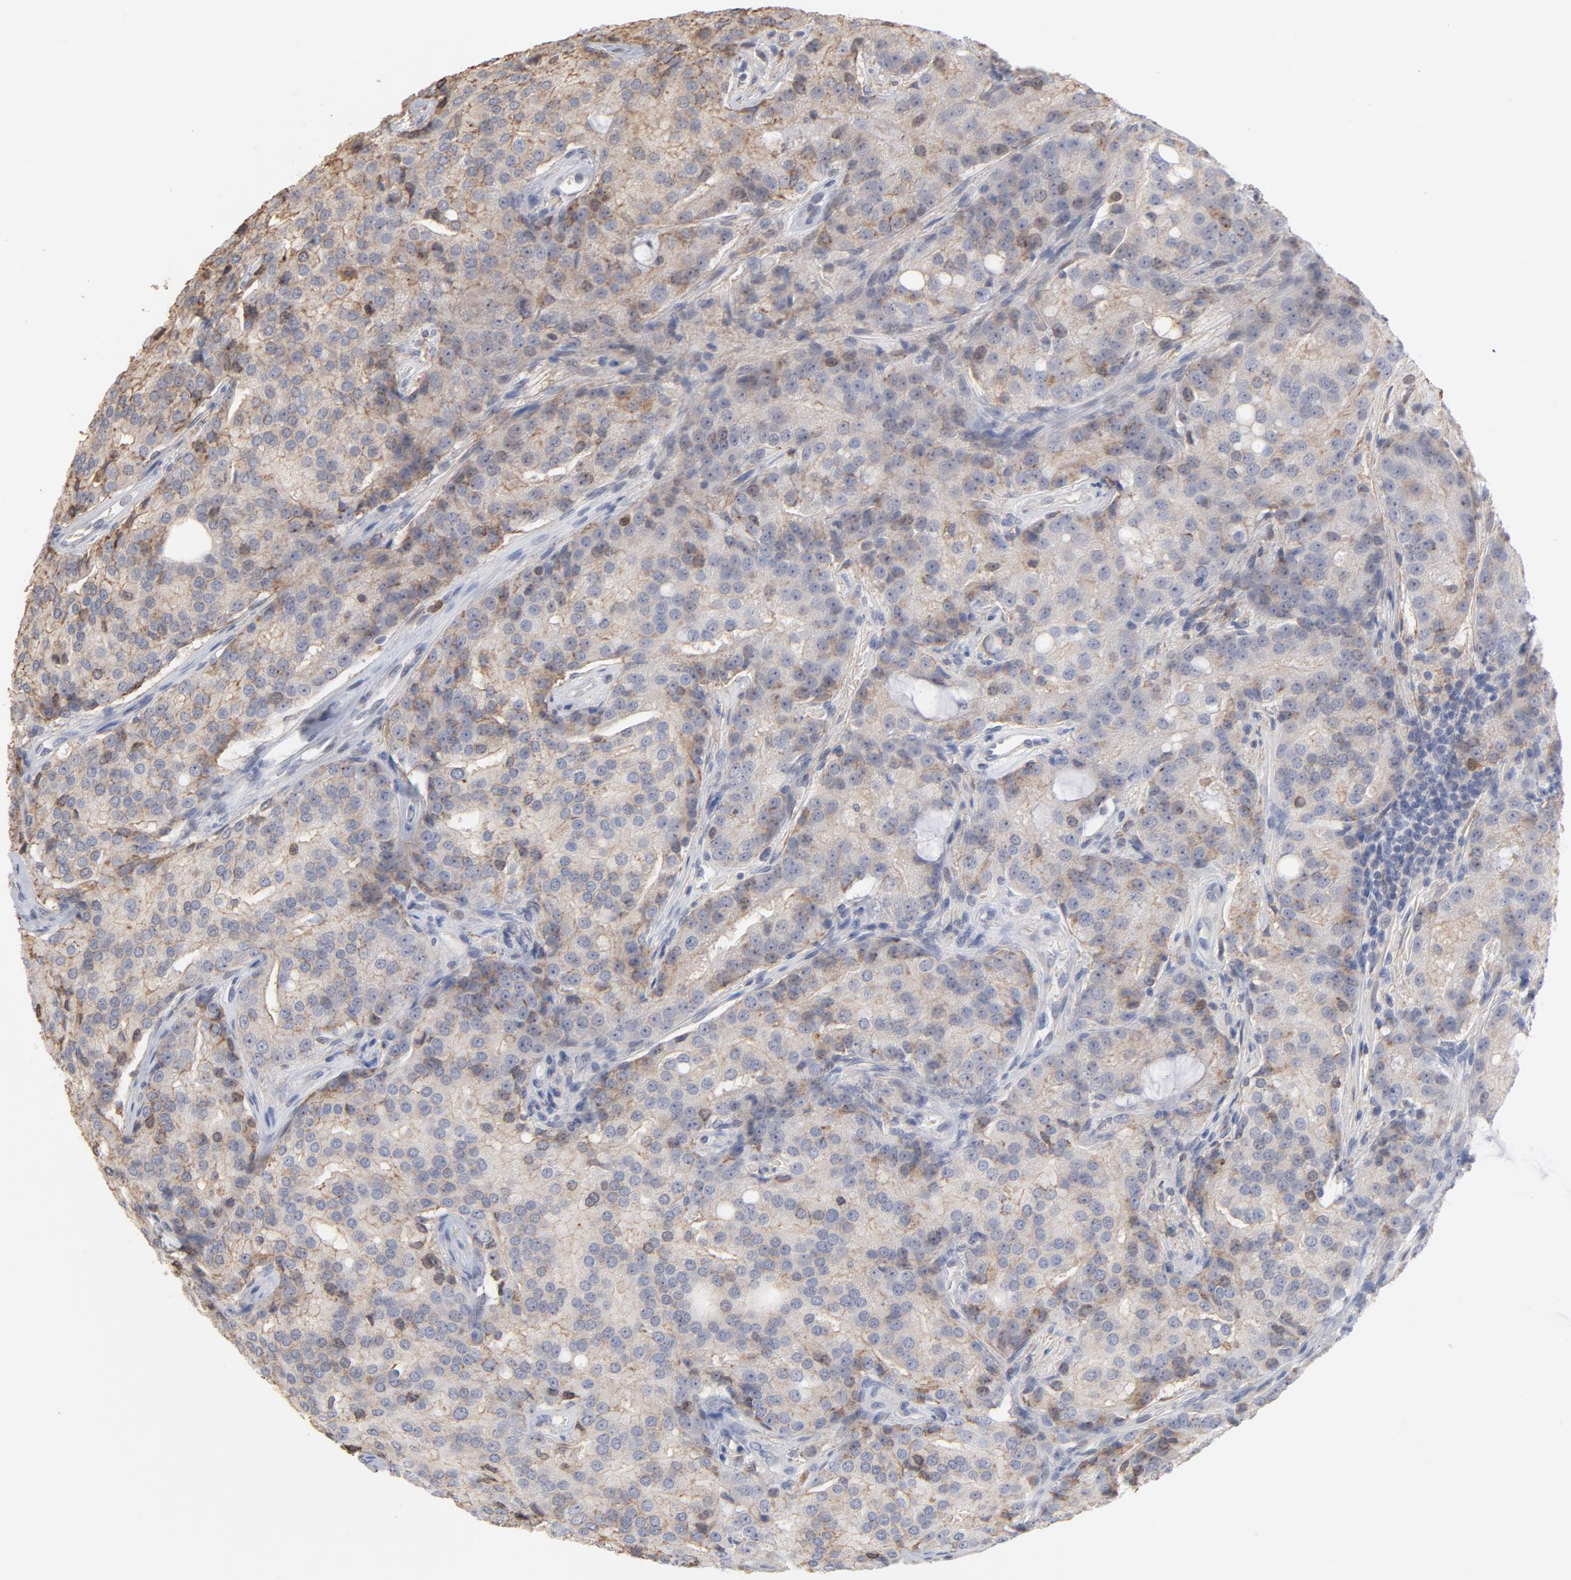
{"staining": {"intensity": "weak", "quantity": ">75%", "location": "cytoplasmic/membranous,nuclear"}, "tissue": "prostate cancer", "cell_type": "Tumor cells", "image_type": "cancer", "snomed": [{"axis": "morphology", "description": "Adenocarcinoma, High grade"}, {"axis": "topography", "description": "Prostate"}], "caption": "The immunohistochemical stain labels weak cytoplasmic/membranous and nuclear expression in tumor cells of prostate adenocarcinoma (high-grade) tissue. (Stains: DAB (3,3'-diaminobenzidine) in brown, nuclei in blue, Microscopy: brightfield microscopy at high magnification).", "gene": "PNMA1", "patient": {"sex": "male", "age": 72}}